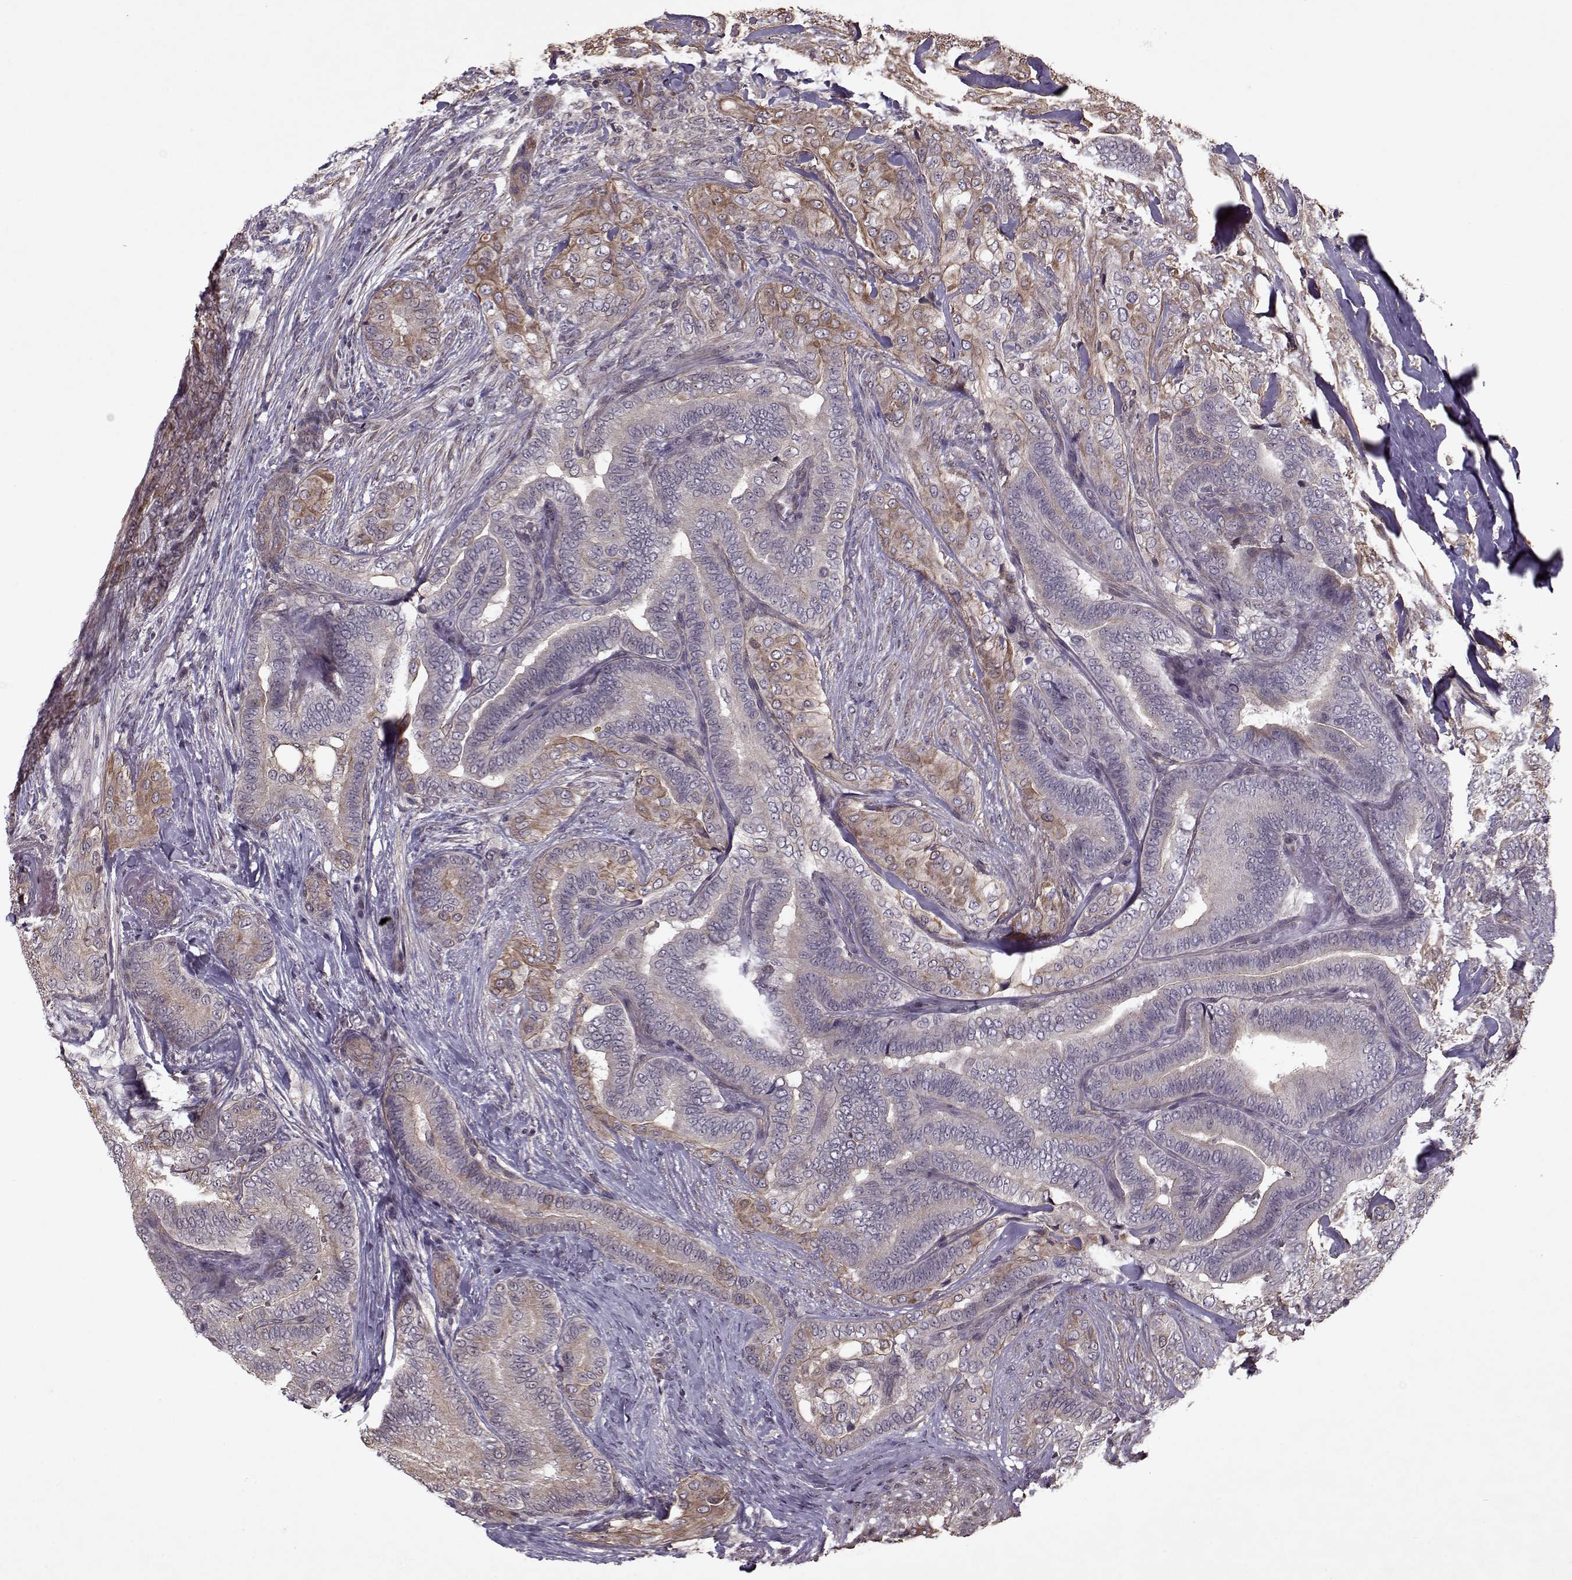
{"staining": {"intensity": "moderate", "quantity": "25%-75%", "location": "cytoplasmic/membranous"}, "tissue": "thyroid cancer", "cell_type": "Tumor cells", "image_type": "cancer", "snomed": [{"axis": "morphology", "description": "Papillary adenocarcinoma, NOS"}, {"axis": "topography", "description": "Thyroid gland"}], "caption": "This histopathology image demonstrates immunohistochemistry (IHC) staining of human thyroid papillary adenocarcinoma, with medium moderate cytoplasmic/membranous staining in approximately 25%-75% of tumor cells.", "gene": "KRT9", "patient": {"sex": "male", "age": 61}}